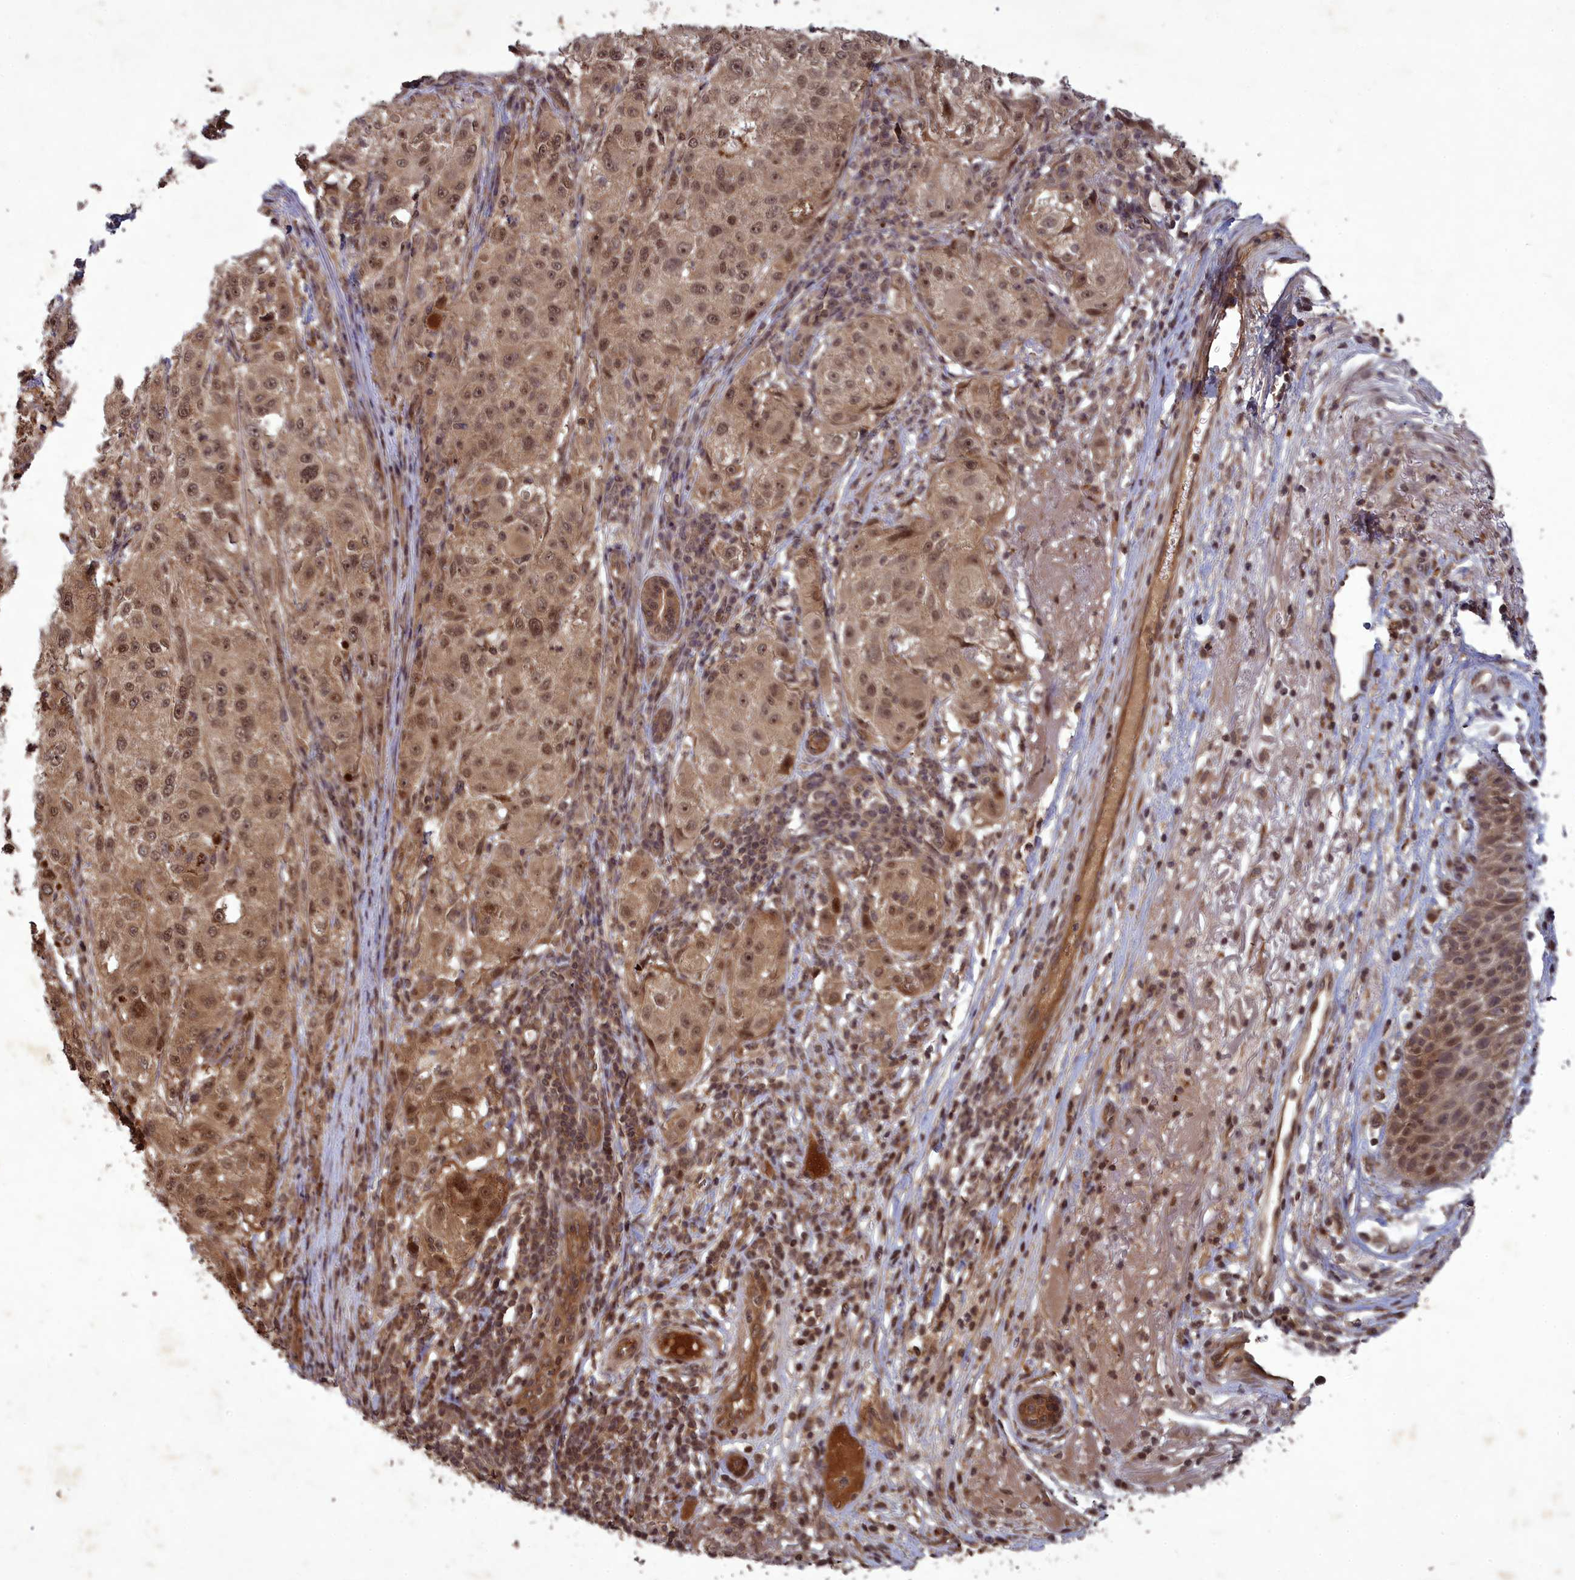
{"staining": {"intensity": "moderate", "quantity": ">75%", "location": "cytoplasmic/membranous,nuclear"}, "tissue": "melanoma", "cell_type": "Tumor cells", "image_type": "cancer", "snomed": [{"axis": "morphology", "description": "Necrosis, NOS"}, {"axis": "morphology", "description": "Malignant melanoma, NOS"}, {"axis": "topography", "description": "Skin"}], "caption": "Human malignant melanoma stained with a protein marker reveals moderate staining in tumor cells.", "gene": "SRMS", "patient": {"sex": "female", "age": 87}}